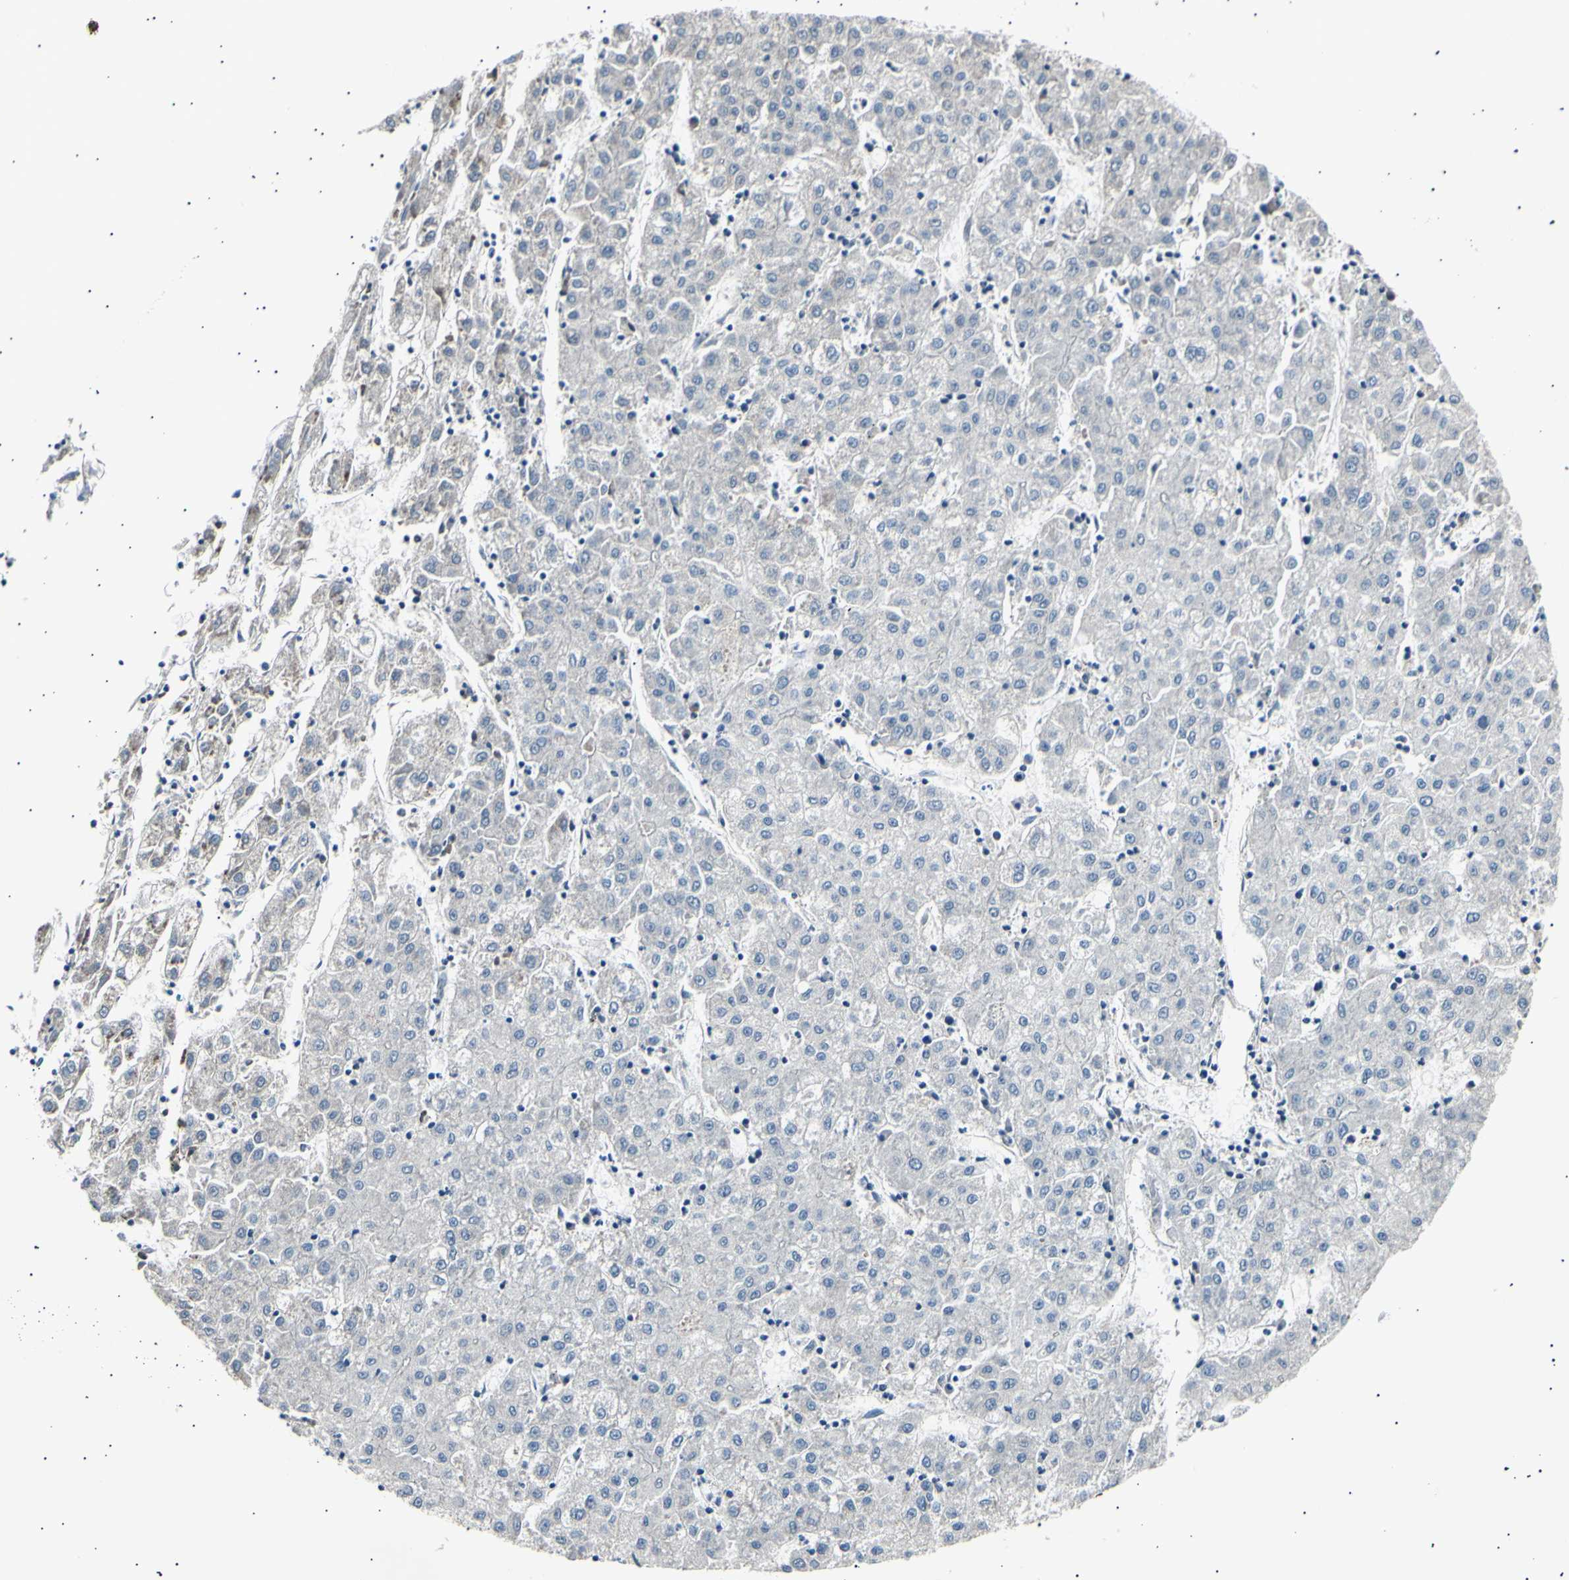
{"staining": {"intensity": "negative", "quantity": "none", "location": "none"}, "tissue": "liver cancer", "cell_type": "Tumor cells", "image_type": "cancer", "snomed": [{"axis": "morphology", "description": "Carcinoma, Hepatocellular, NOS"}, {"axis": "topography", "description": "Liver"}], "caption": "There is no significant staining in tumor cells of liver hepatocellular carcinoma.", "gene": "ITGA6", "patient": {"sex": "male", "age": 72}}